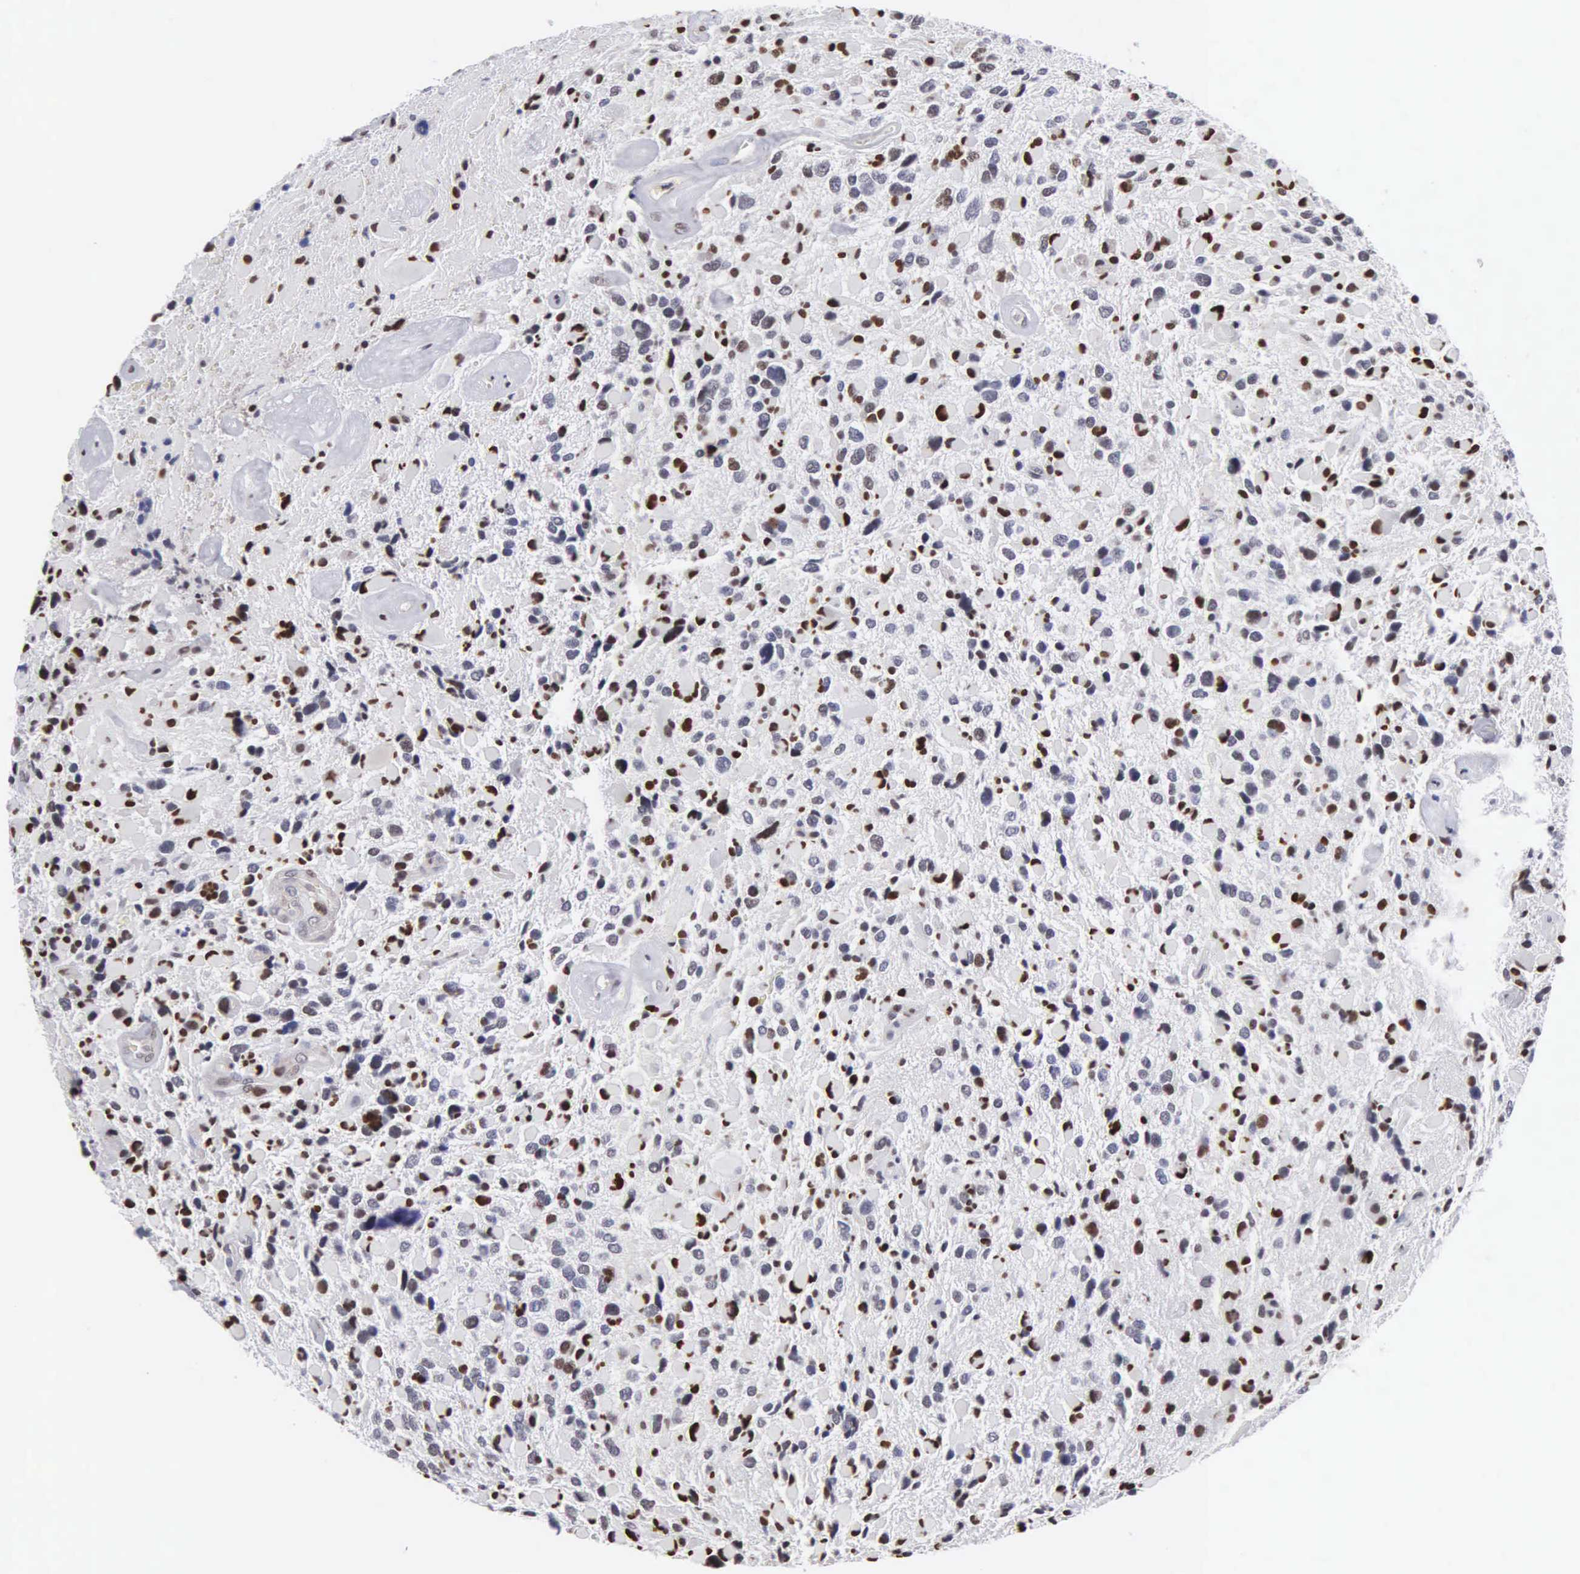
{"staining": {"intensity": "moderate", "quantity": "25%-75%", "location": "nuclear"}, "tissue": "glioma", "cell_type": "Tumor cells", "image_type": "cancer", "snomed": [{"axis": "morphology", "description": "Glioma, malignant, High grade"}, {"axis": "topography", "description": "Brain"}], "caption": "A histopathology image of glioma stained for a protein shows moderate nuclear brown staining in tumor cells.", "gene": "CCNG1", "patient": {"sex": "female", "age": 37}}